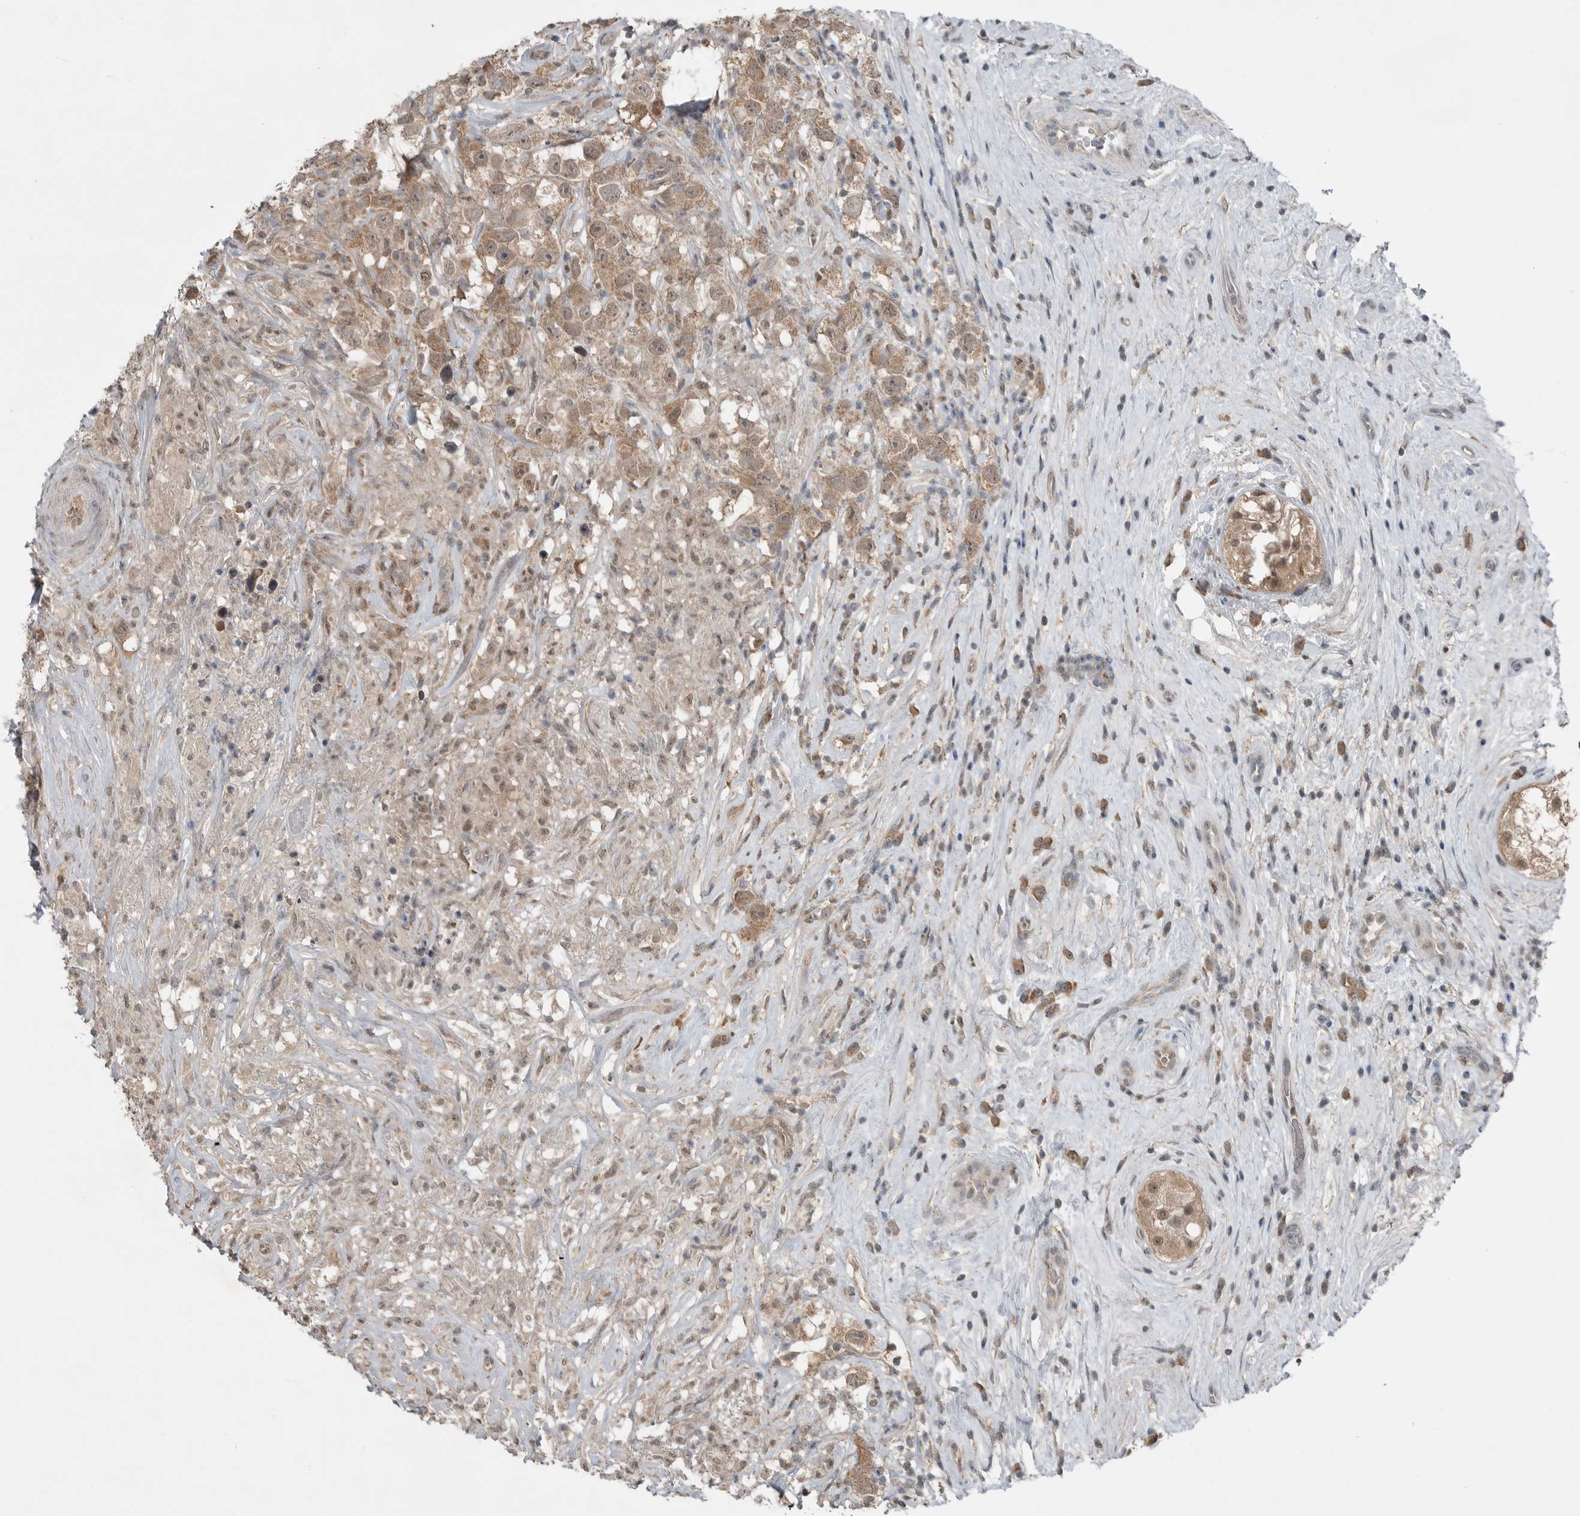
{"staining": {"intensity": "weak", "quantity": ">75%", "location": "cytoplasmic/membranous,nuclear"}, "tissue": "testis cancer", "cell_type": "Tumor cells", "image_type": "cancer", "snomed": [{"axis": "morphology", "description": "Seminoma, NOS"}, {"axis": "topography", "description": "Testis"}], "caption": "Weak cytoplasmic/membranous and nuclear expression is present in about >75% of tumor cells in seminoma (testis). (DAB IHC, brown staining for protein, blue staining for nuclei).", "gene": "MFAP3L", "patient": {"sex": "male", "age": 49}}